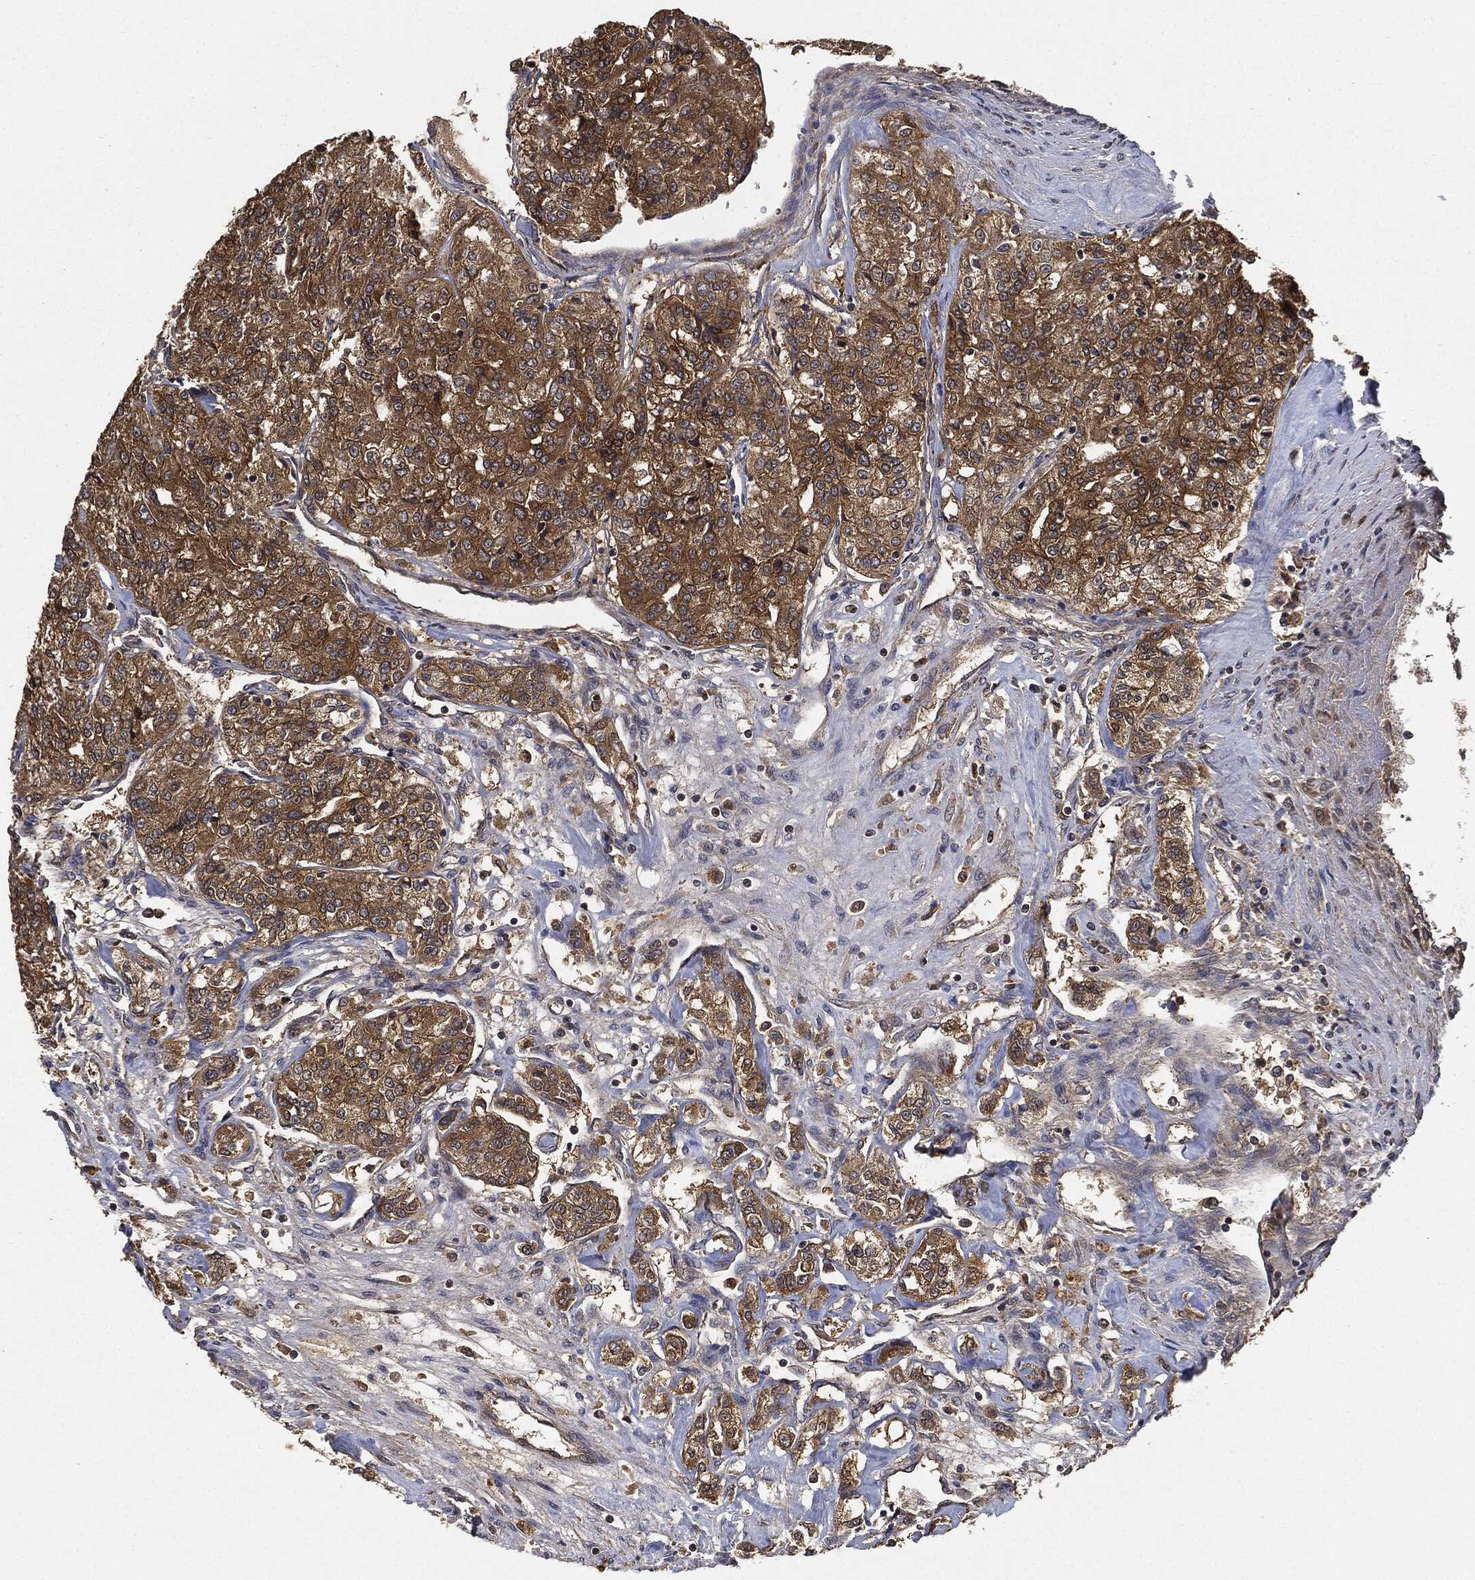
{"staining": {"intensity": "moderate", "quantity": ">75%", "location": "cytoplasmic/membranous"}, "tissue": "renal cancer", "cell_type": "Tumor cells", "image_type": "cancer", "snomed": [{"axis": "morphology", "description": "Adenocarcinoma, NOS"}, {"axis": "topography", "description": "Kidney"}], "caption": "Moderate cytoplasmic/membranous positivity is identified in approximately >75% of tumor cells in adenocarcinoma (renal). The protein of interest is shown in brown color, while the nuclei are stained blue.", "gene": "BRAF", "patient": {"sex": "female", "age": 63}}